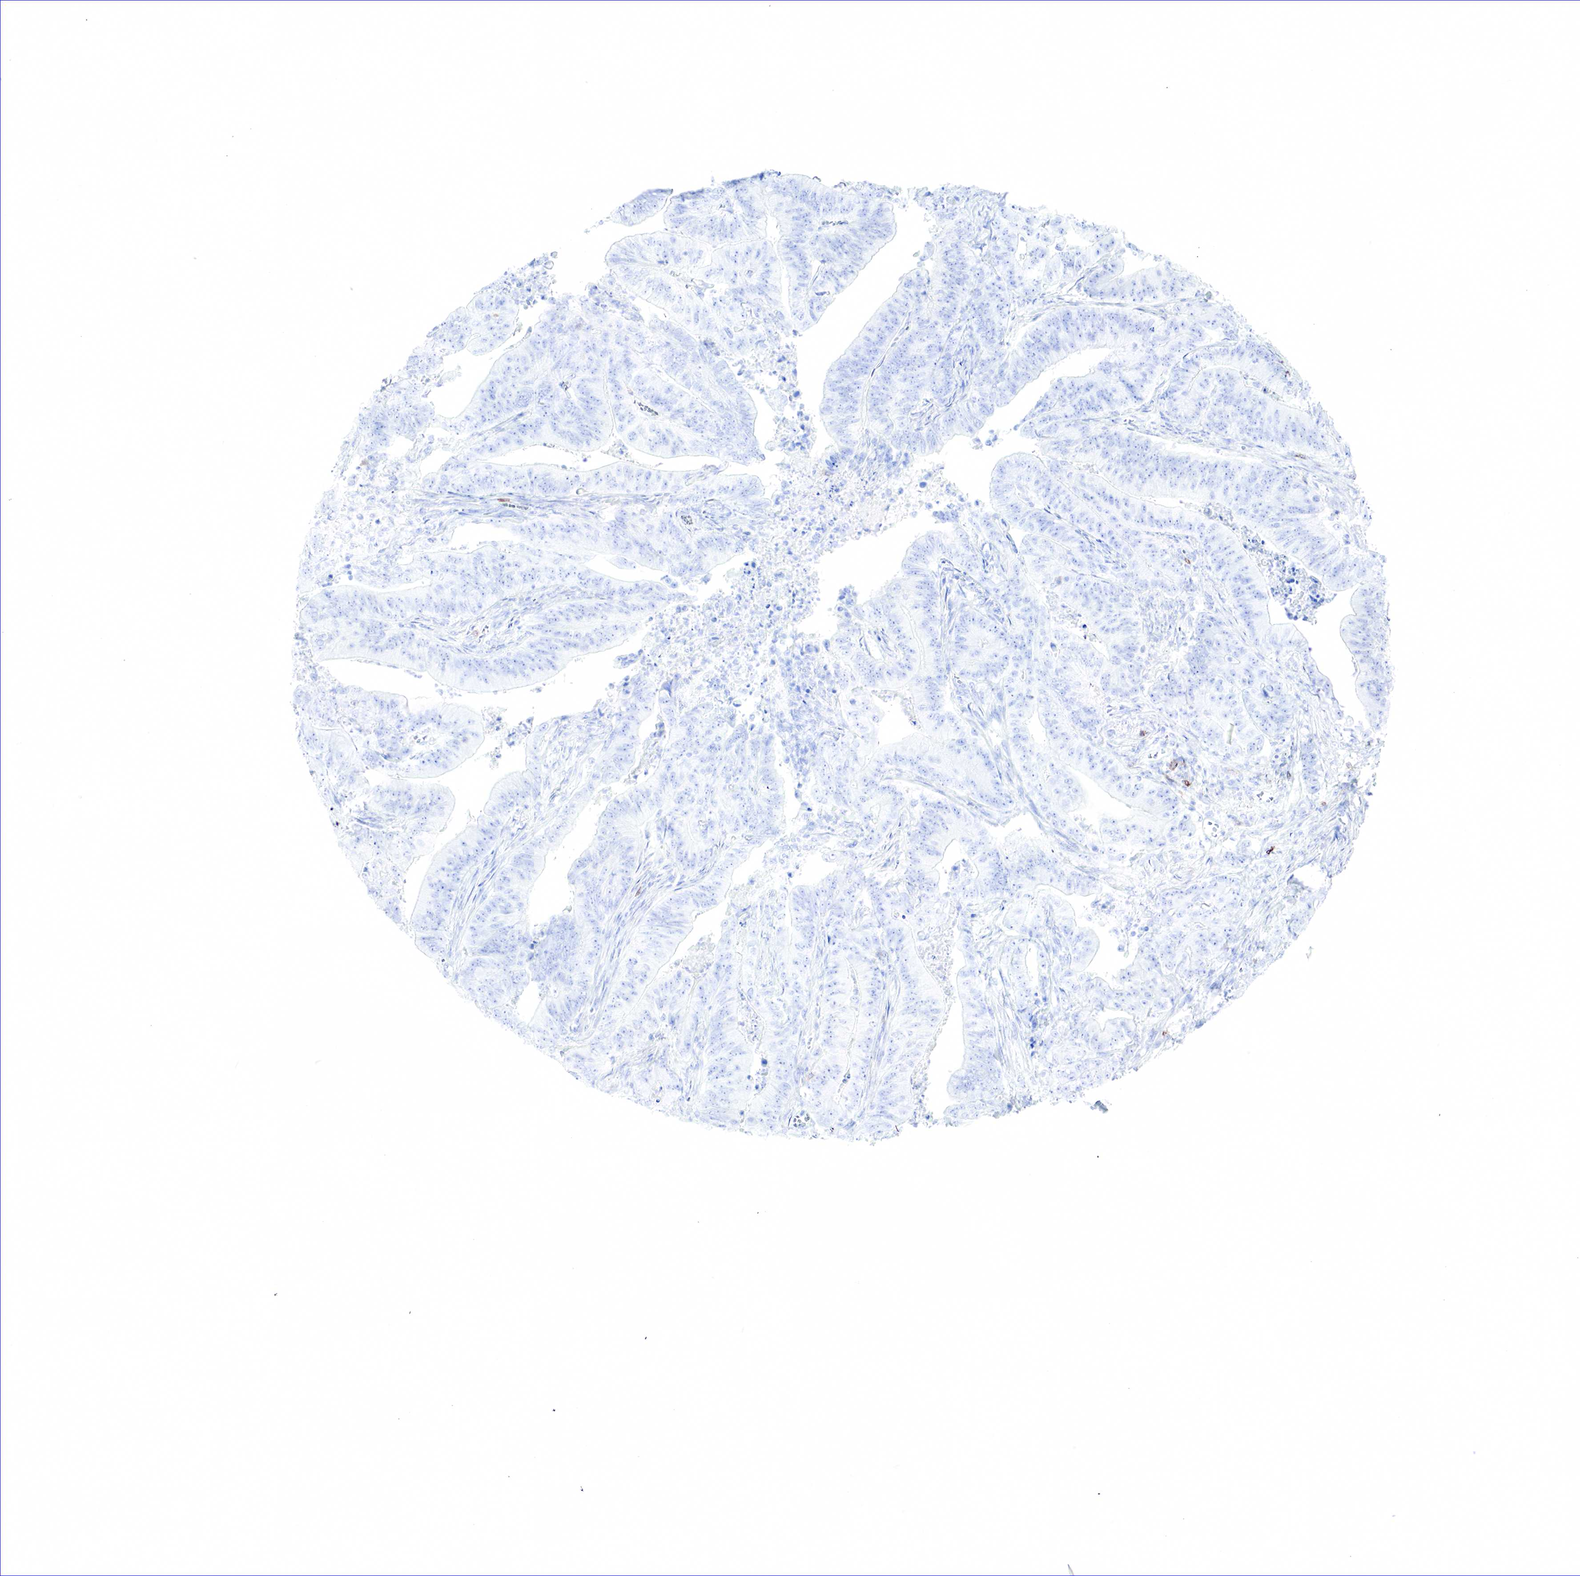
{"staining": {"intensity": "negative", "quantity": "none", "location": "none"}, "tissue": "stomach cancer", "cell_type": "Tumor cells", "image_type": "cancer", "snomed": [{"axis": "morphology", "description": "Adenocarcinoma, NOS"}, {"axis": "topography", "description": "Stomach, lower"}], "caption": "Immunohistochemistry histopathology image of human stomach cancer (adenocarcinoma) stained for a protein (brown), which demonstrates no positivity in tumor cells.", "gene": "TNFRSF8", "patient": {"sex": "female", "age": 86}}